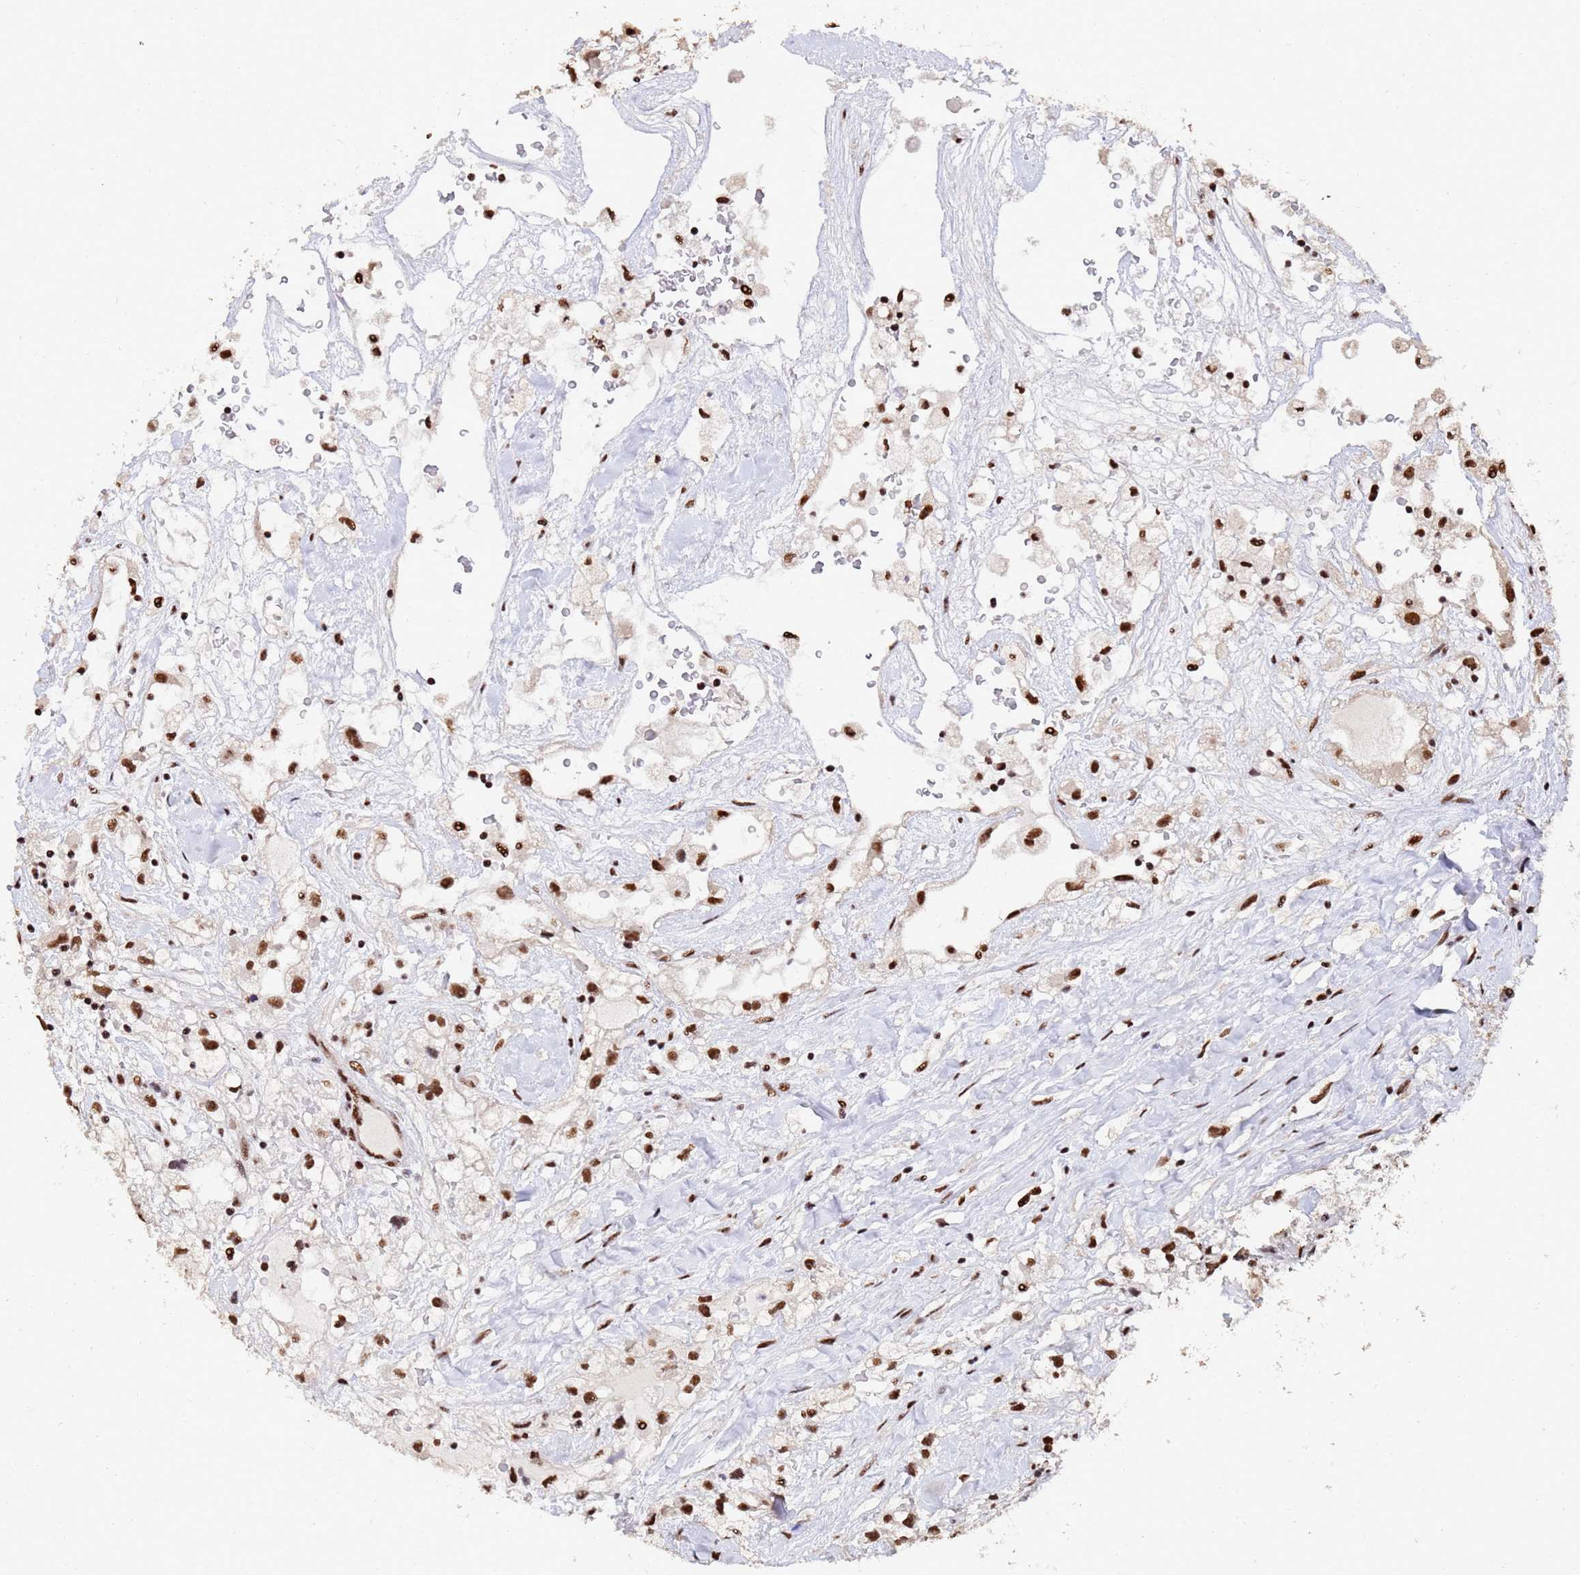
{"staining": {"intensity": "strong", "quantity": ">75%", "location": "nuclear"}, "tissue": "renal cancer", "cell_type": "Tumor cells", "image_type": "cancer", "snomed": [{"axis": "morphology", "description": "Adenocarcinoma, NOS"}, {"axis": "topography", "description": "Kidney"}], "caption": "Adenocarcinoma (renal) stained with immunohistochemistry (IHC) shows strong nuclear staining in approximately >75% of tumor cells.", "gene": "SF3B2", "patient": {"sex": "male", "age": 59}}